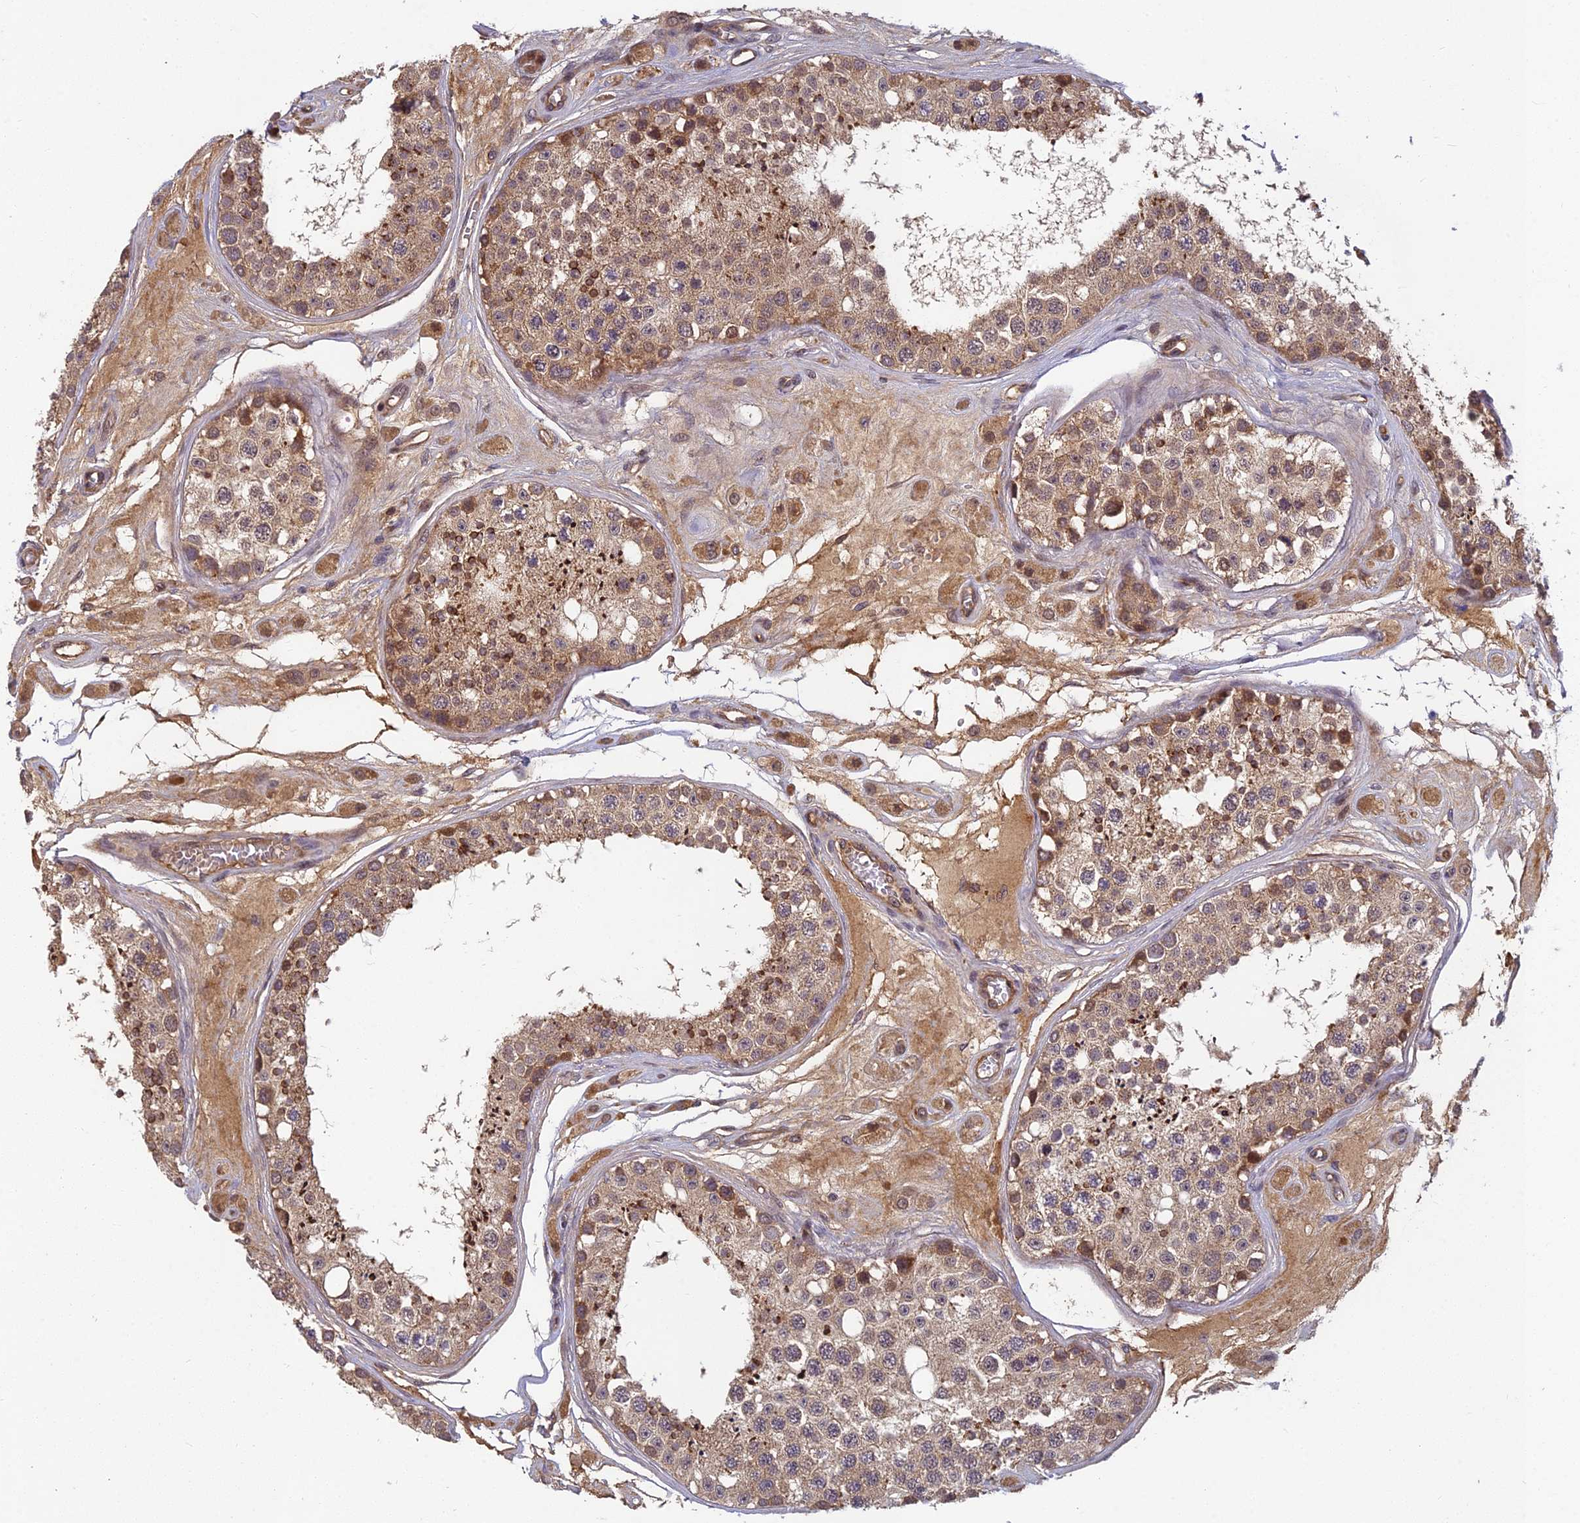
{"staining": {"intensity": "moderate", "quantity": ">75%", "location": "cytoplasmic/membranous"}, "tissue": "testis", "cell_type": "Cells in seminiferous ducts", "image_type": "normal", "snomed": [{"axis": "morphology", "description": "Normal tissue, NOS"}, {"axis": "topography", "description": "Testis"}], "caption": "Immunohistochemical staining of normal testis exhibits medium levels of moderate cytoplasmic/membranous expression in about >75% of cells in seminiferous ducts. (Brightfield microscopy of DAB IHC at high magnification).", "gene": "PIKFYVE", "patient": {"sex": "male", "age": 25}}